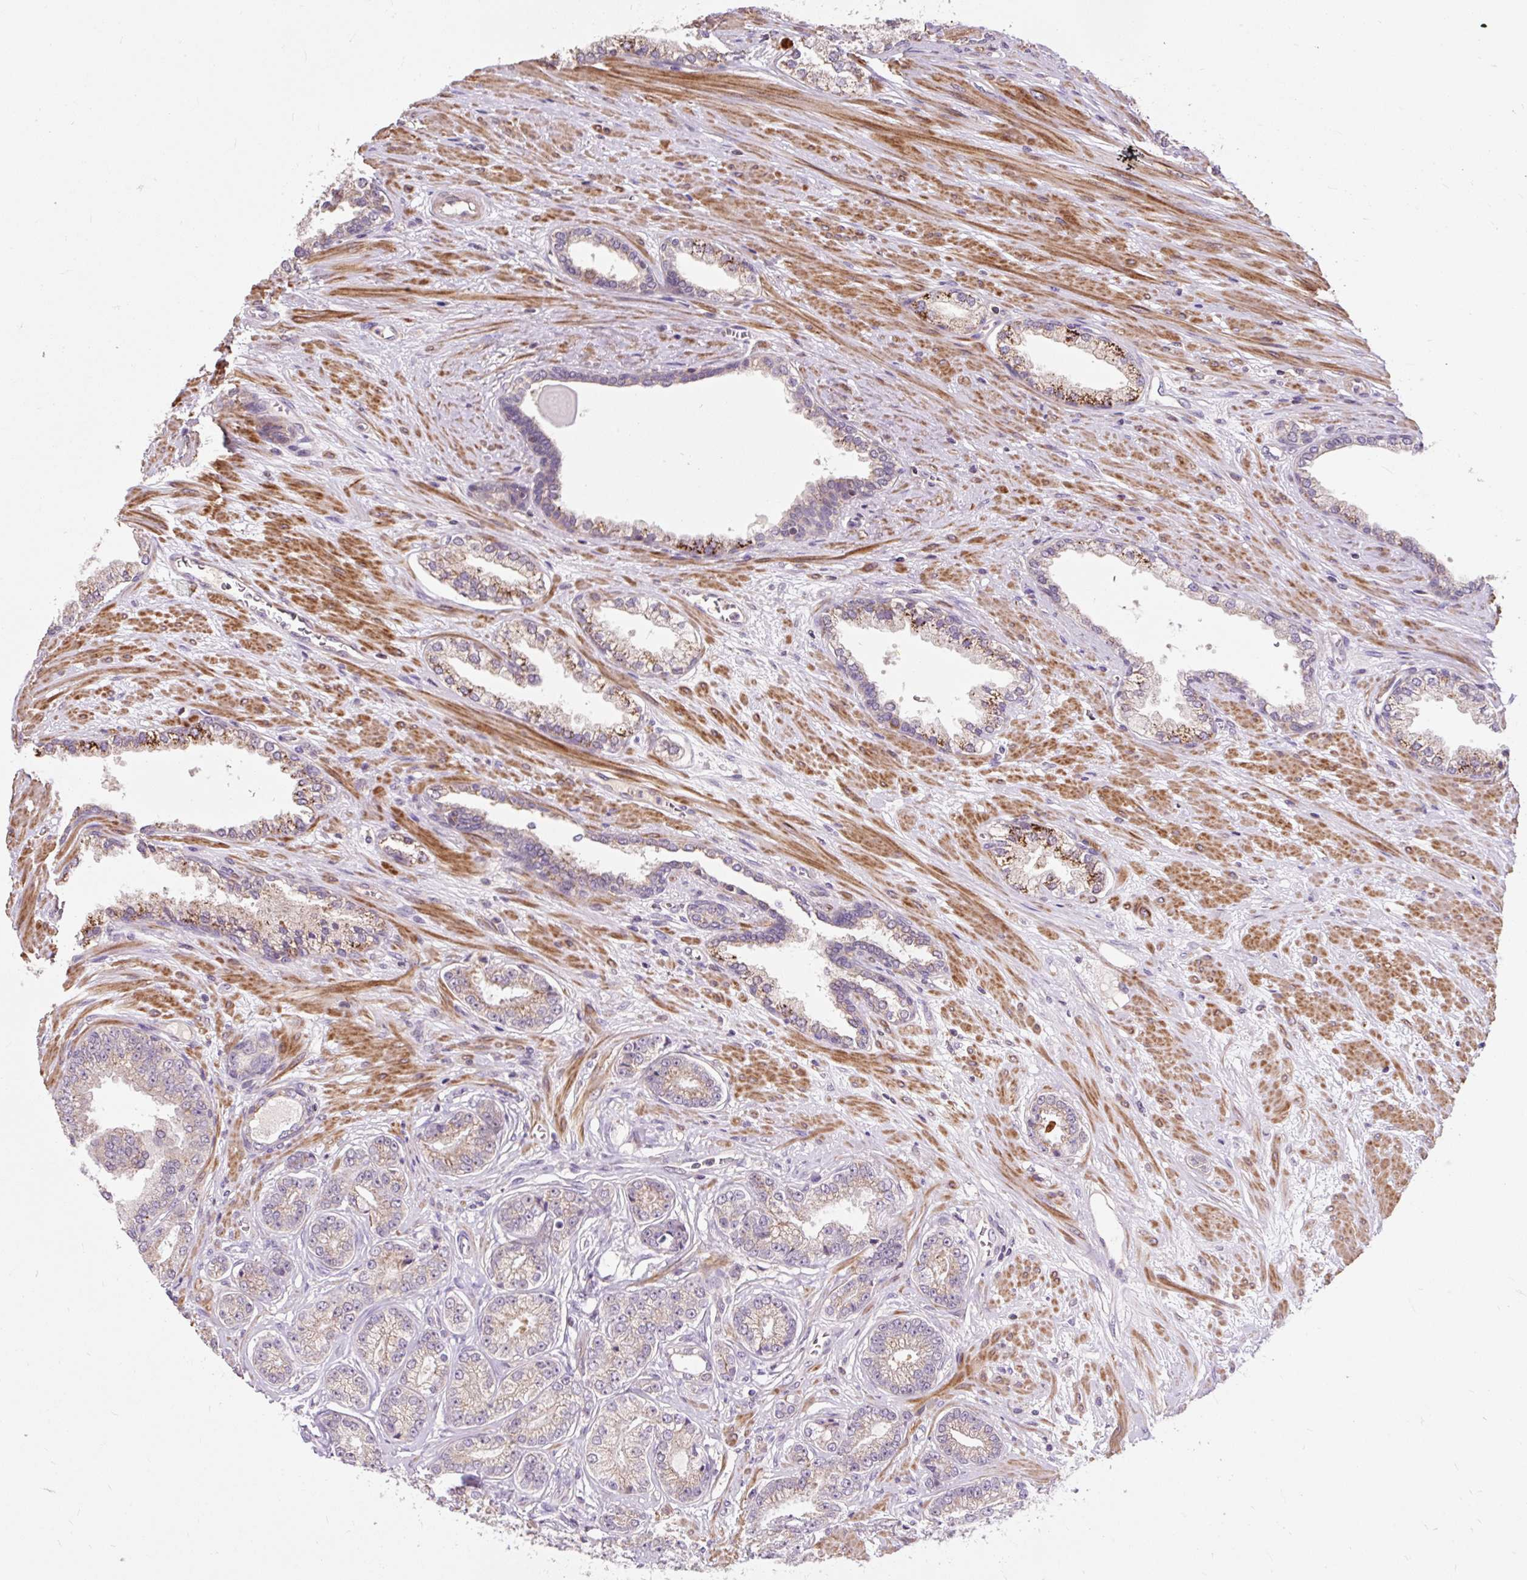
{"staining": {"intensity": "negative", "quantity": "none", "location": "none"}, "tissue": "prostate cancer", "cell_type": "Tumor cells", "image_type": "cancer", "snomed": [{"axis": "morphology", "description": "Adenocarcinoma, Low grade"}, {"axis": "topography", "description": "Prostate"}], "caption": "An IHC image of prostate cancer (low-grade adenocarcinoma) is shown. There is no staining in tumor cells of prostate cancer (low-grade adenocarcinoma).", "gene": "PRIMPOL", "patient": {"sex": "male", "age": 61}}